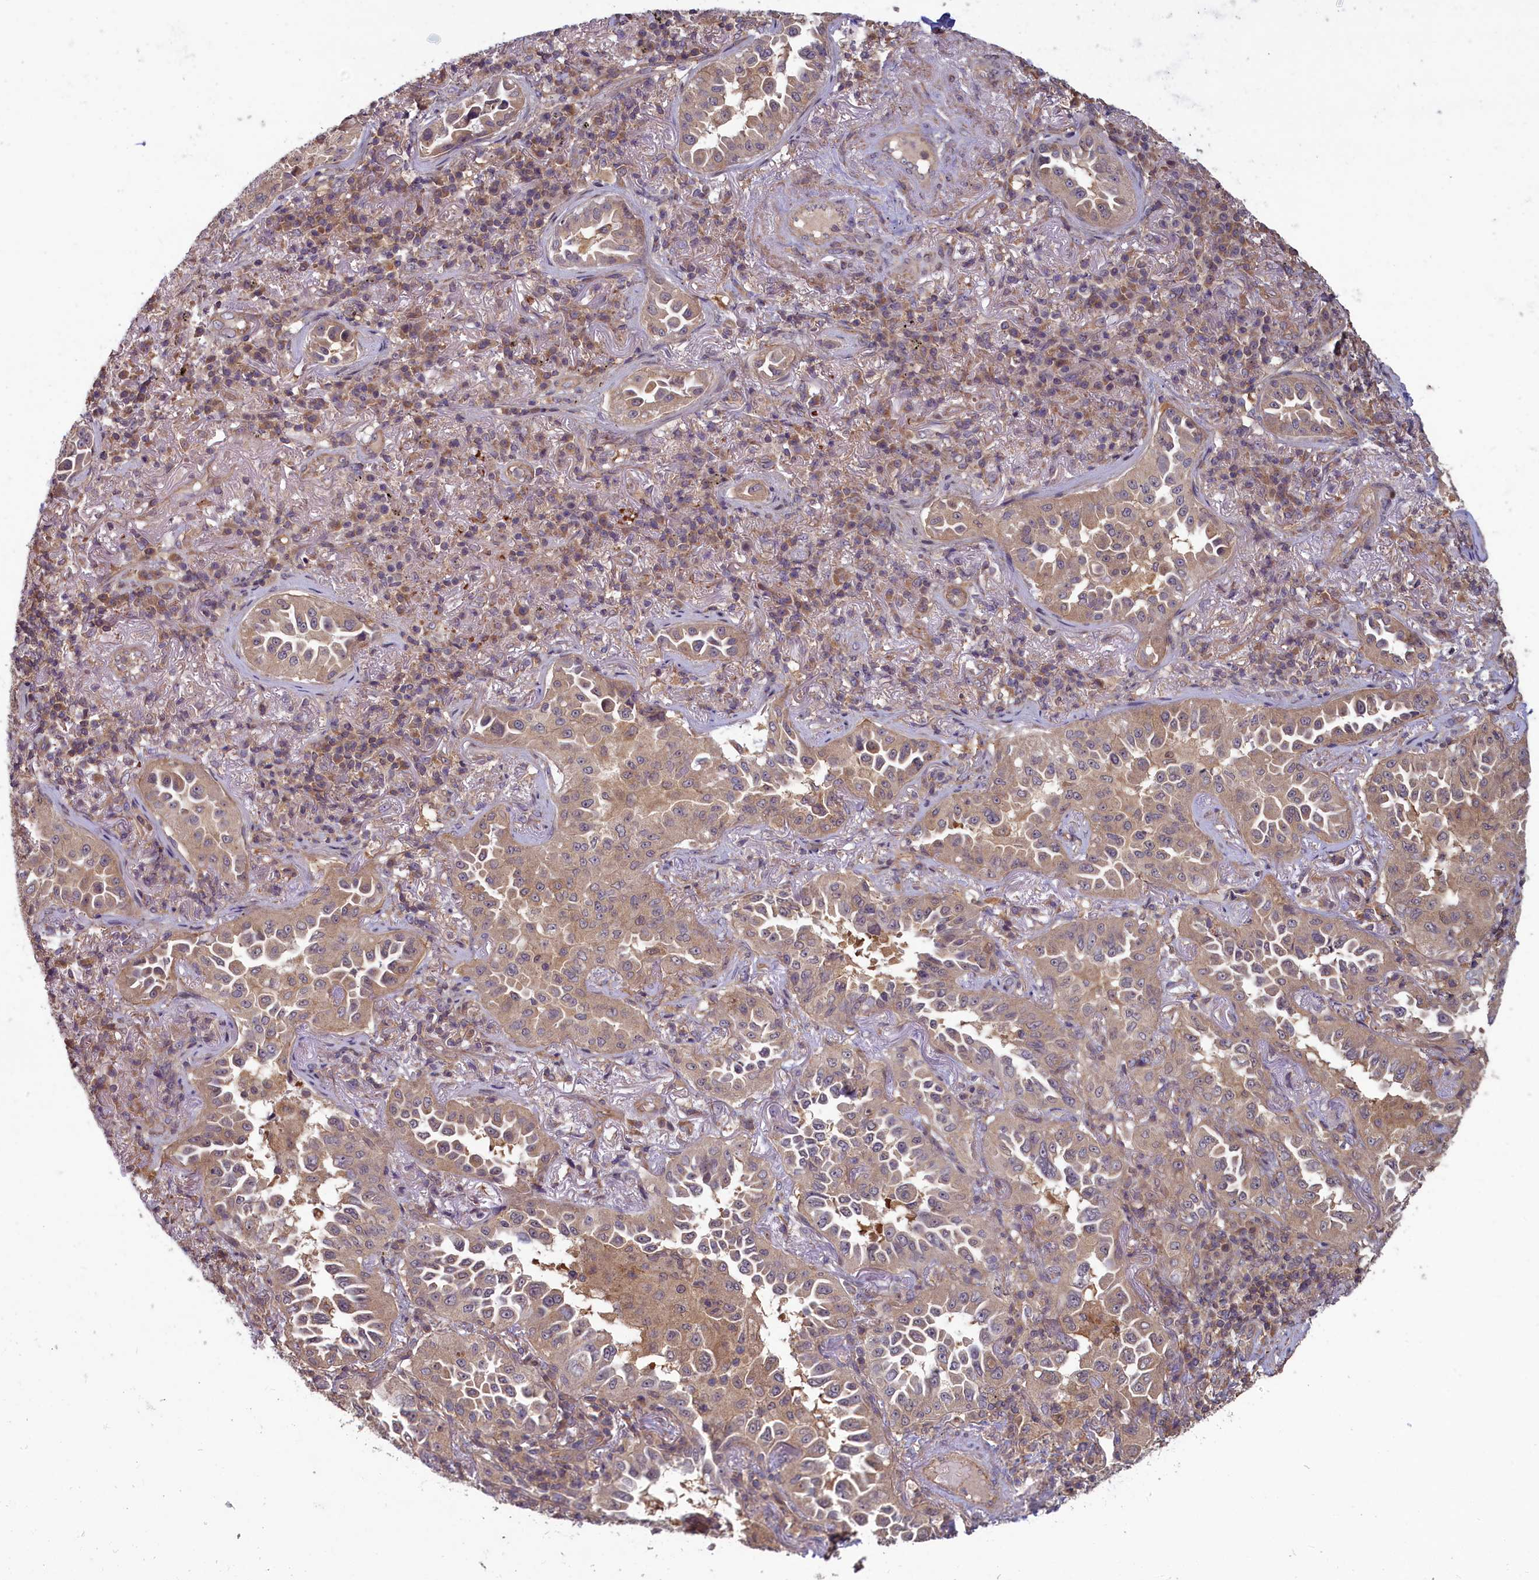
{"staining": {"intensity": "weak", "quantity": "25%-75%", "location": "cytoplasmic/membranous"}, "tissue": "lung cancer", "cell_type": "Tumor cells", "image_type": "cancer", "snomed": [{"axis": "morphology", "description": "Adenocarcinoma, NOS"}, {"axis": "topography", "description": "Lung"}], "caption": "IHC histopathology image of neoplastic tissue: human adenocarcinoma (lung) stained using immunohistochemistry (IHC) reveals low levels of weak protein expression localized specifically in the cytoplasmic/membranous of tumor cells, appearing as a cytoplasmic/membranous brown color.", "gene": "CIAO2B", "patient": {"sex": "female", "age": 69}}